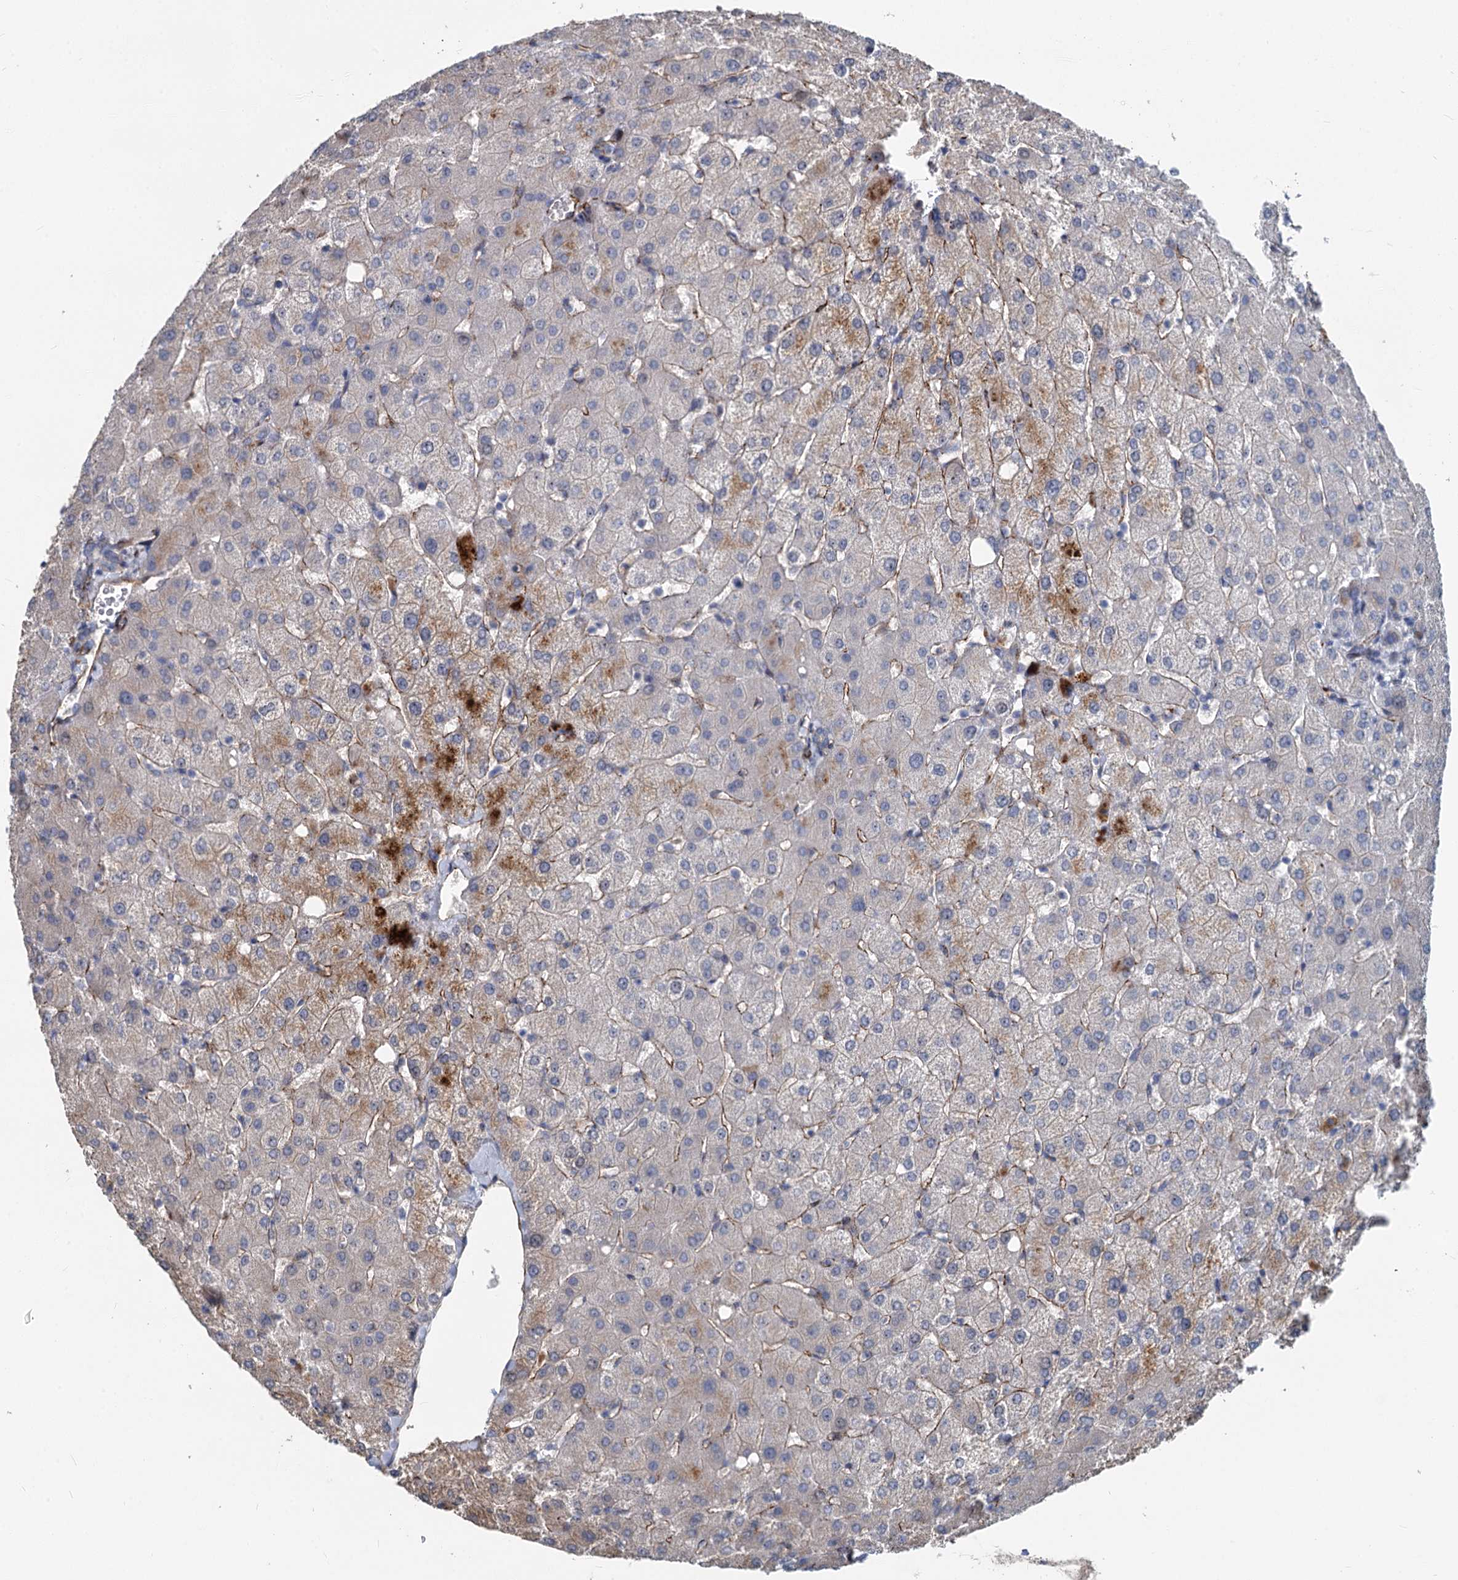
{"staining": {"intensity": "negative", "quantity": "none", "location": "none"}, "tissue": "liver", "cell_type": "Cholangiocytes", "image_type": "normal", "snomed": [{"axis": "morphology", "description": "Normal tissue, NOS"}, {"axis": "topography", "description": "Liver"}], "caption": "DAB (3,3'-diaminobenzidine) immunohistochemical staining of unremarkable liver demonstrates no significant expression in cholangiocytes.", "gene": "ASXL3", "patient": {"sex": "female", "age": 54}}